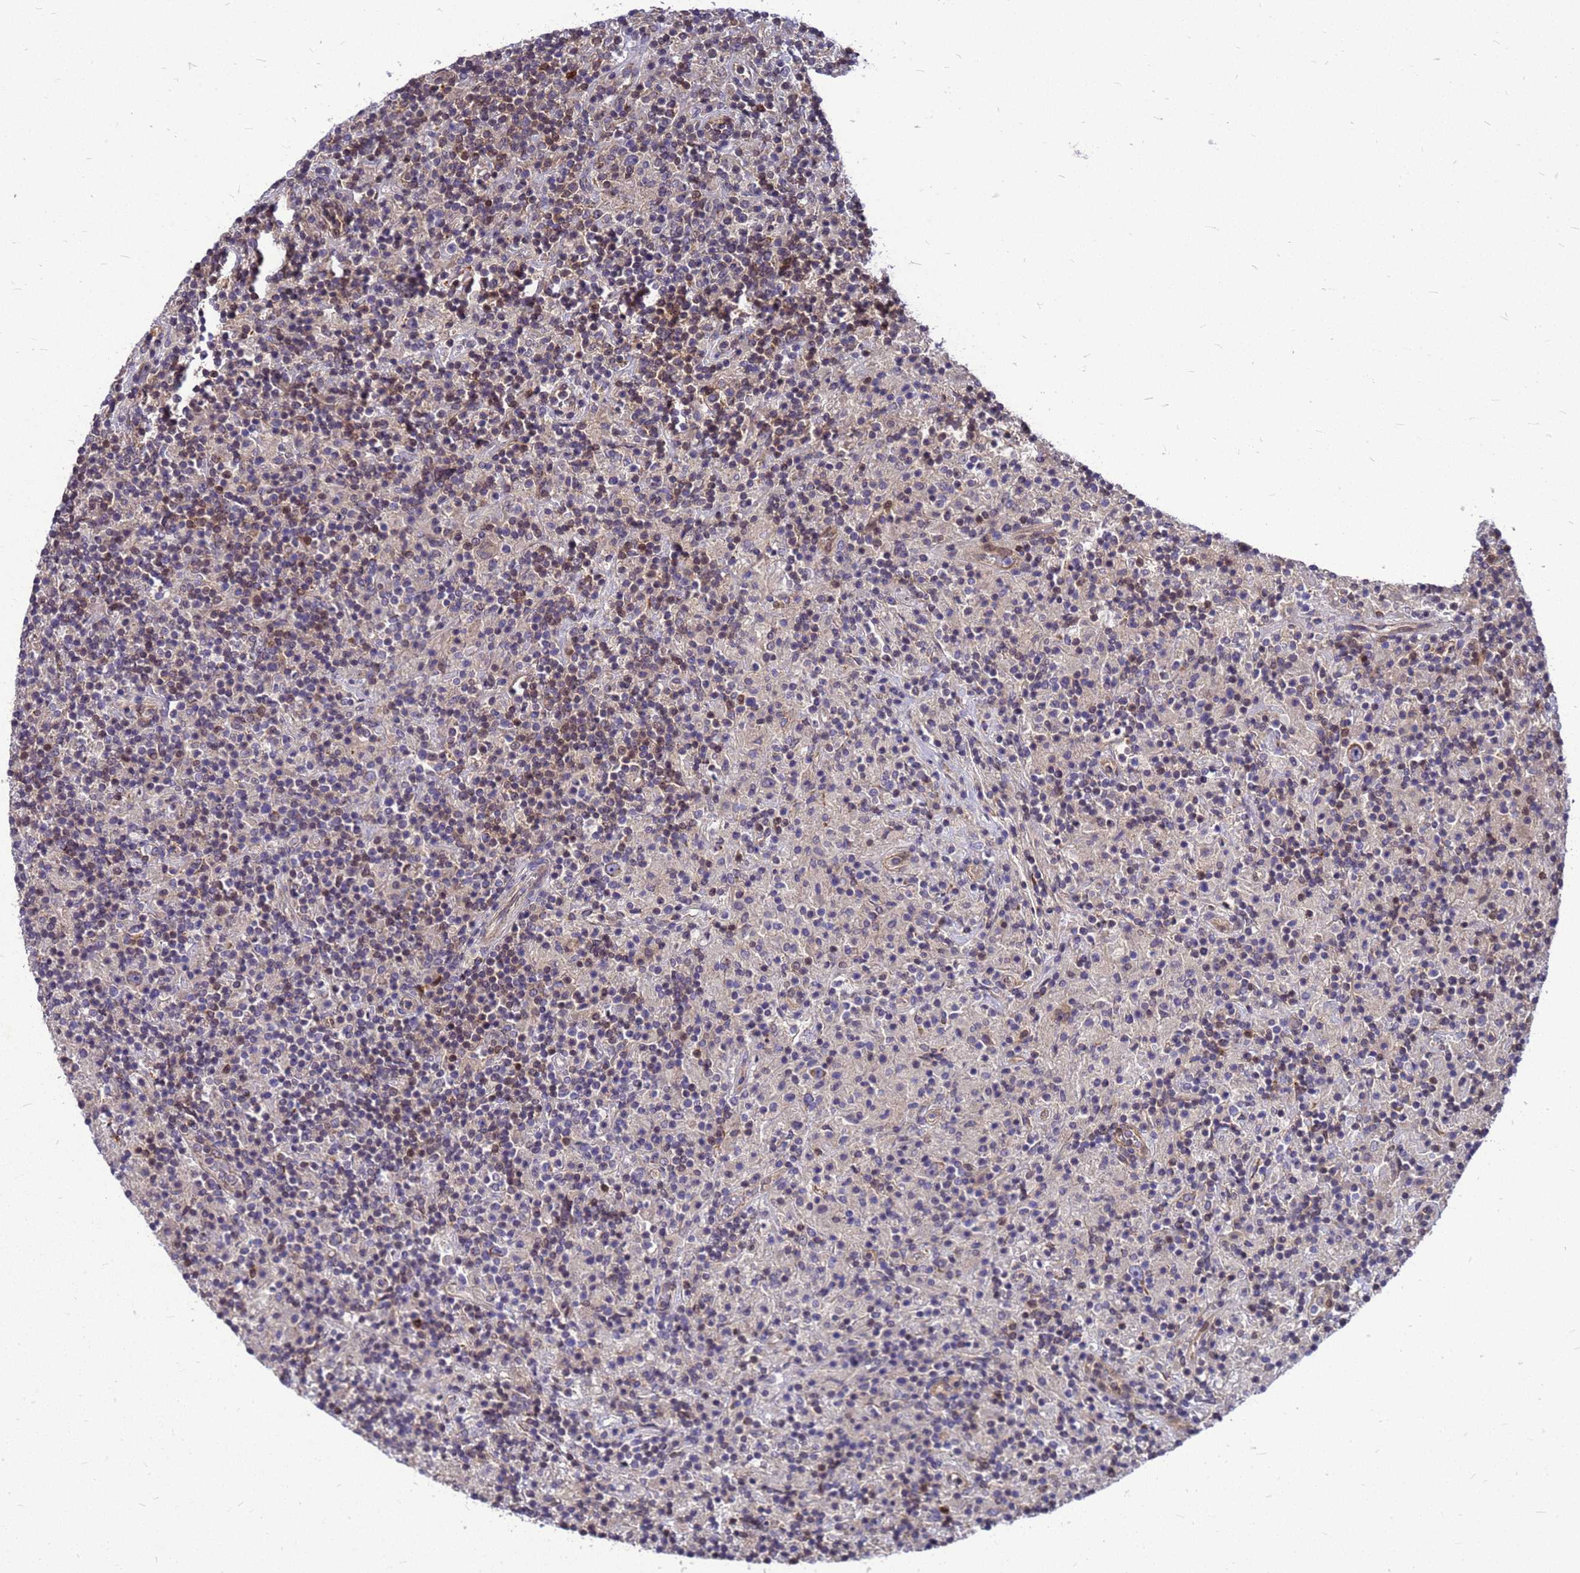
{"staining": {"intensity": "moderate", "quantity": ">75%", "location": "cytoplasmic/membranous"}, "tissue": "lymphoma", "cell_type": "Tumor cells", "image_type": "cancer", "snomed": [{"axis": "morphology", "description": "Hodgkin's disease, NOS"}, {"axis": "topography", "description": "Lymph node"}], "caption": "Immunohistochemical staining of human Hodgkin's disease exhibits medium levels of moderate cytoplasmic/membranous protein expression in approximately >75% of tumor cells.", "gene": "CMC4", "patient": {"sex": "male", "age": 70}}